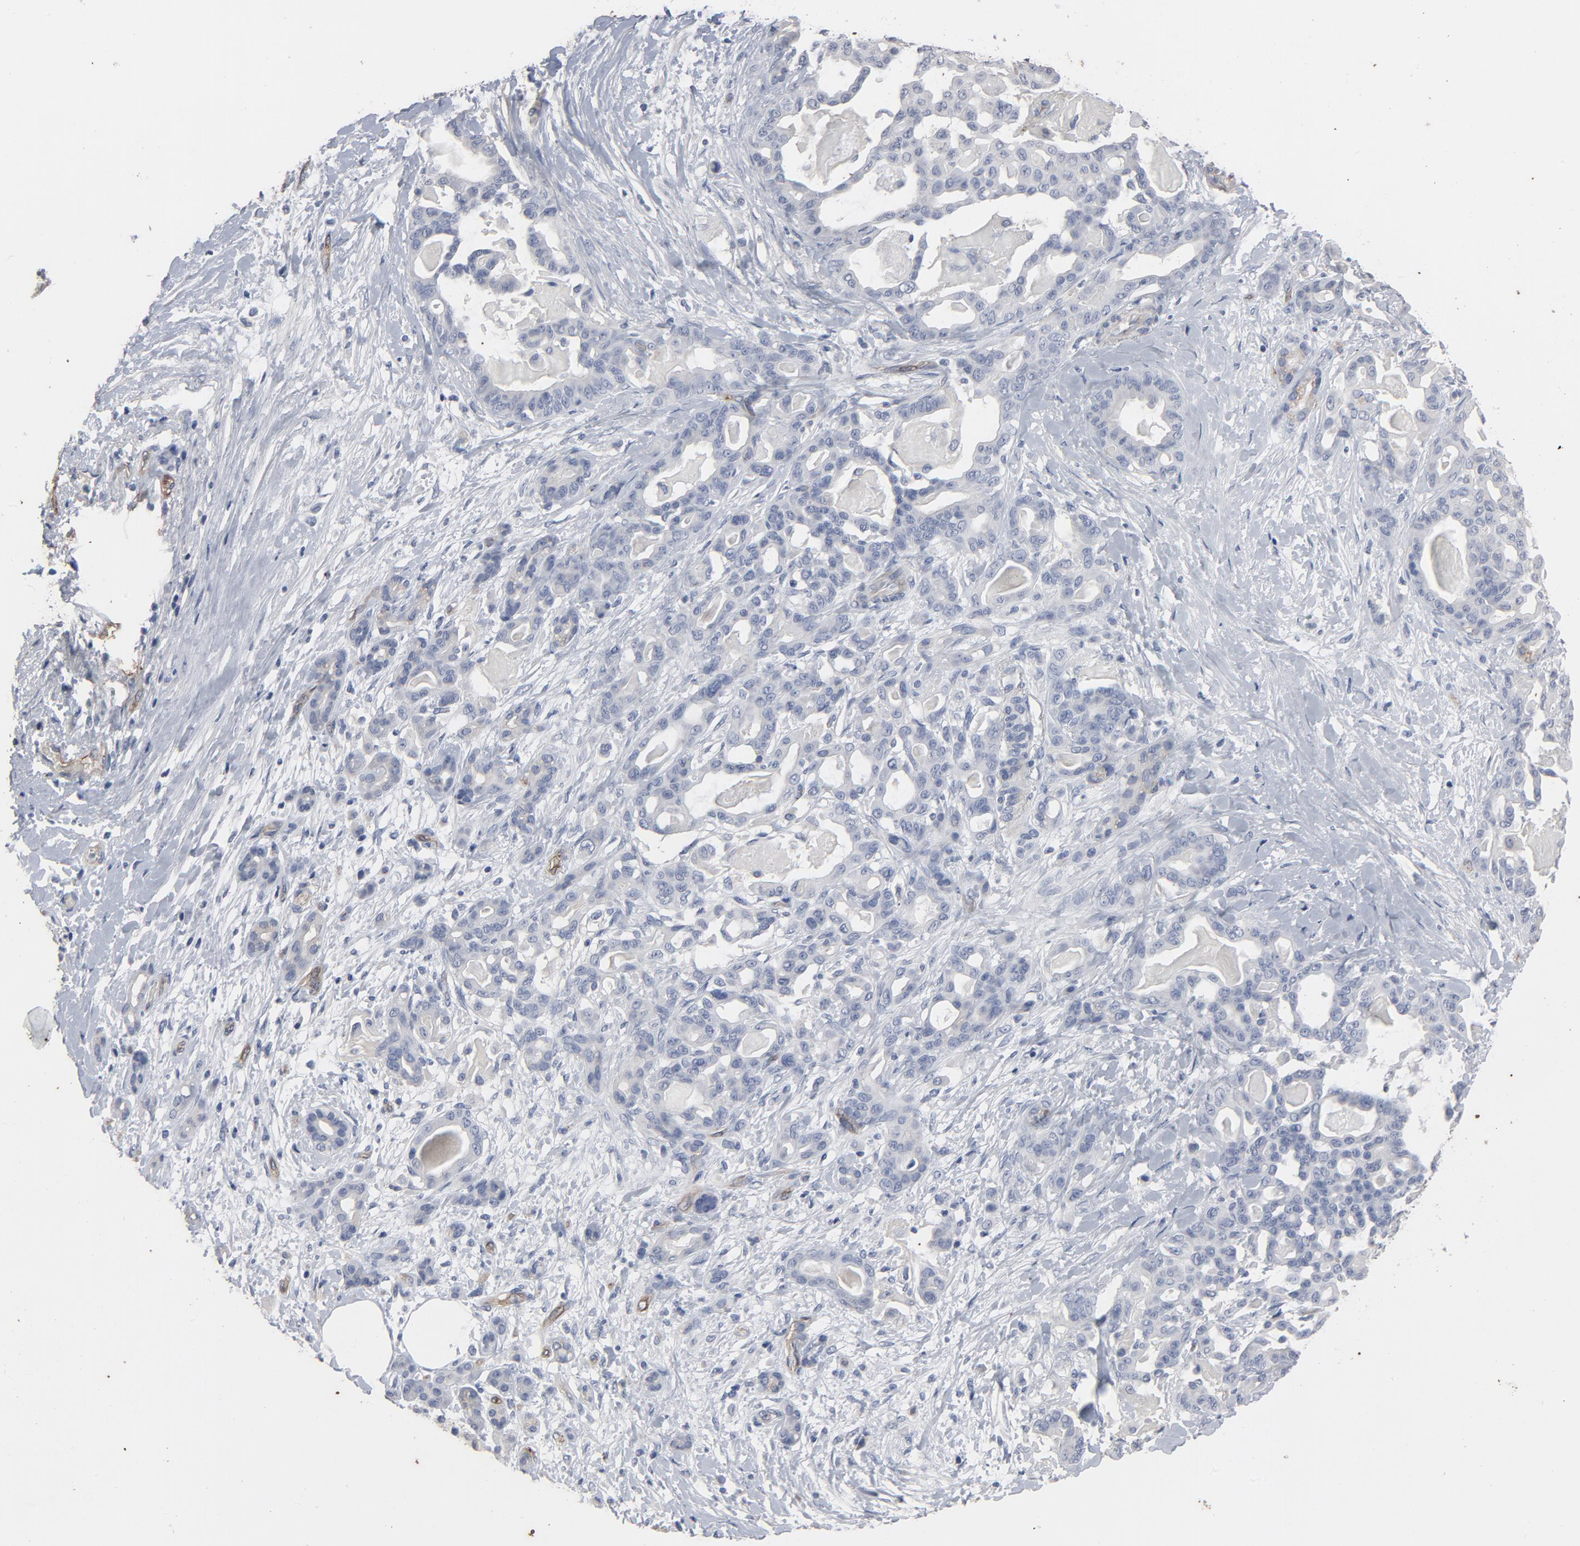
{"staining": {"intensity": "negative", "quantity": "none", "location": "none"}, "tissue": "pancreatic cancer", "cell_type": "Tumor cells", "image_type": "cancer", "snomed": [{"axis": "morphology", "description": "Adenocarcinoma, NOS"}, {"axis": "topography", "description": "Pancreas"}], "caption": "Tumor cells are negative for brown protein staining in adenocarcinoma (pancreatic). (Immunohistochemistry (ihc), brightfield microscopy, high magnification).", "gene": "KDR", "patient": {"sex": "male", "age": 63}}